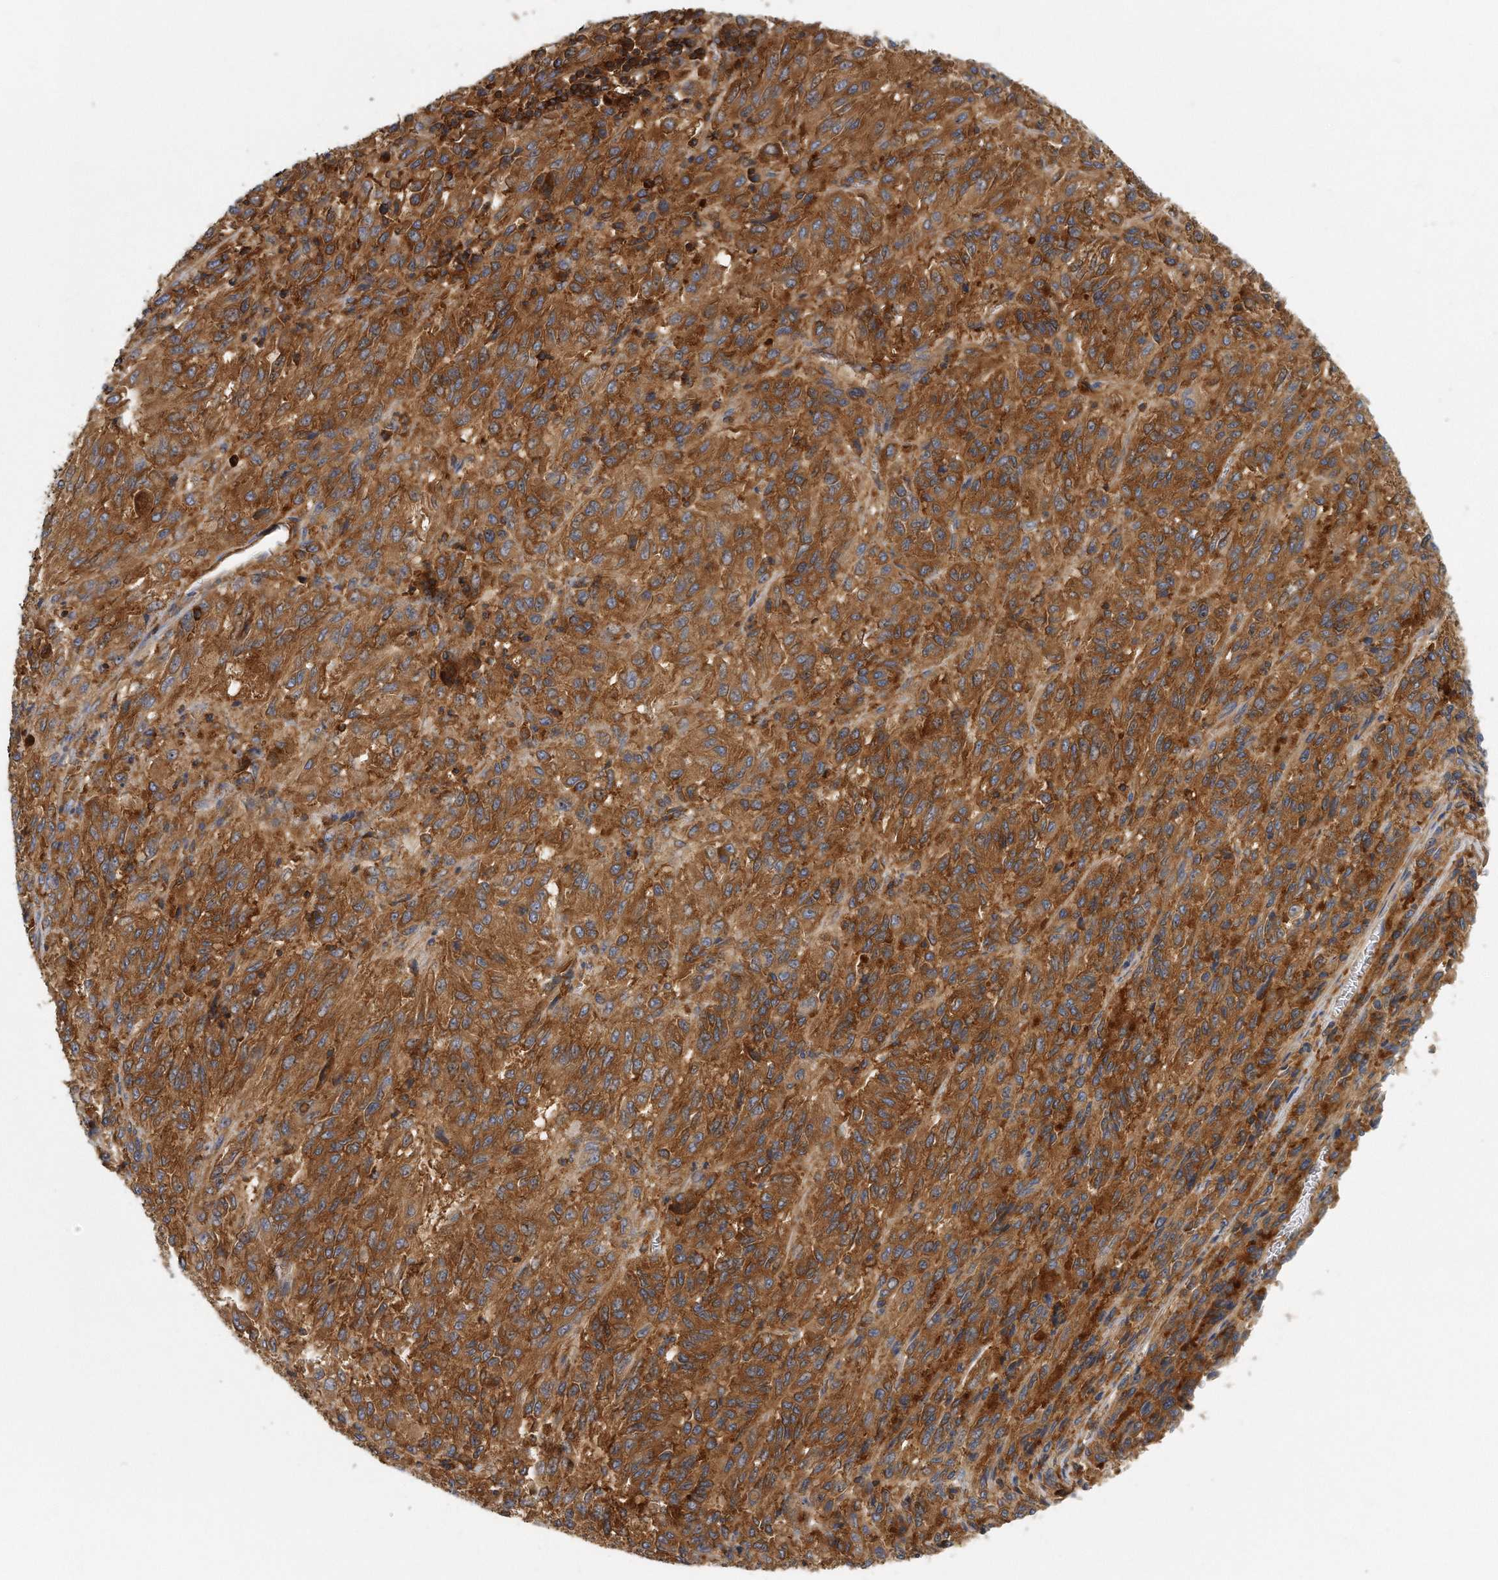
{"staining": {"intensity": "strong", "quantity": ">75%", "location": "cytoplasmic/membranous"}, "tissue": "melanoma", "cell_type": "Tumor cells", "image_type": "cancer", "snomed": [{"axis": "morphology", "description": "Malignant melanoma, Metastatic site"}, {"axis": "topography", "description": "Lung"}], "caption": "IHC histopathology image of neoplastic tissue: human malignant melanoma (metastatic site) stained using IHC demonstrates high levels of strong protein expression localized specifically in the cytoplasmic/membranous of tumor cells, appearing as a cytoplasmic/membranous brown color.", "gene": "EIF3I", "patient": {"sex": "male", "age": 64}}